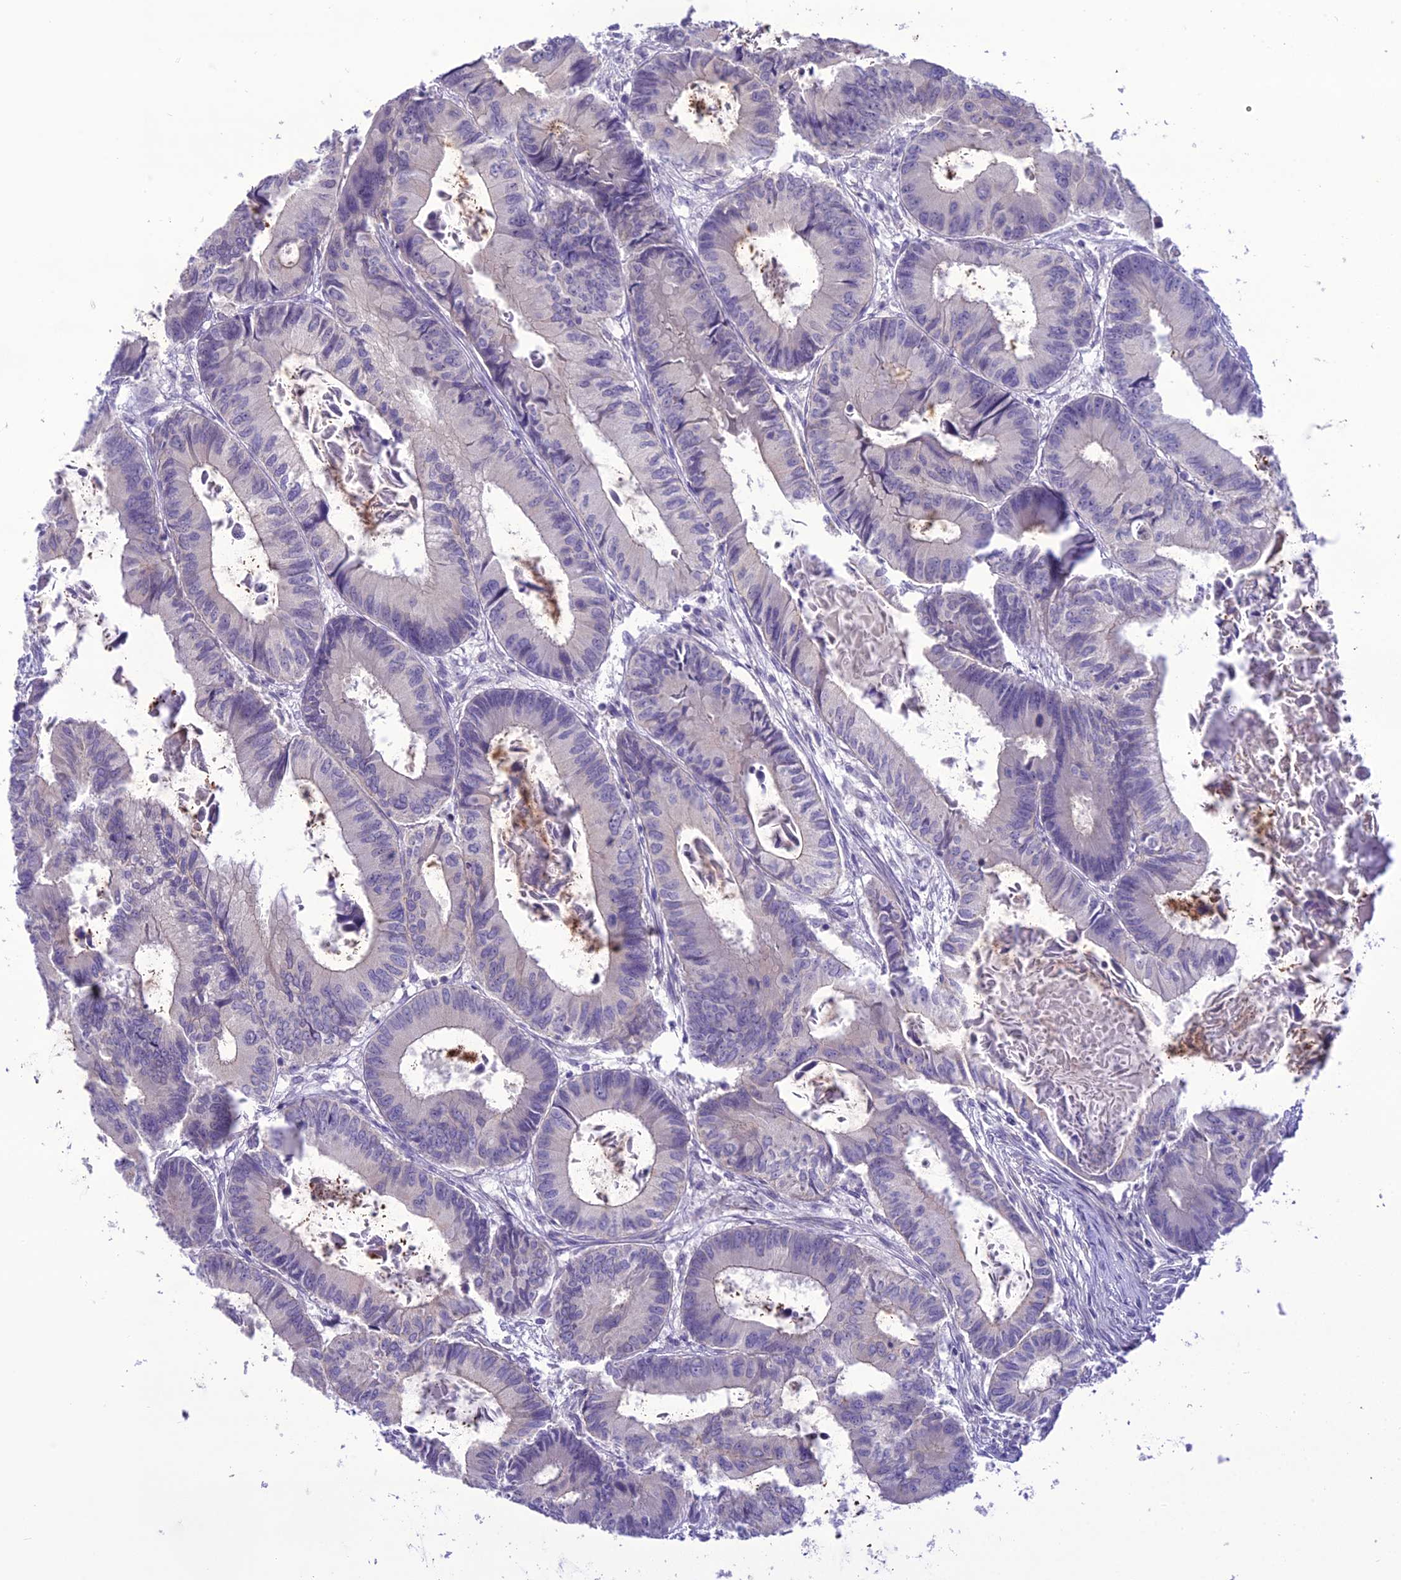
{"staining": {"intensity": "weak", "quantity": "<25%", "location": "cytoplasmic/membranous"}, "tissue": "colorectal cancer", "cell_type": "Tumor cells", "image_type": "cancer", "snomed": [{"axis": "morphology", "description": "Adenocarcinoma, NOS"}, {"axis": "topography", "description": "Colon"}], "caption": "Colorectal adenocarcinoma was stained to show a protein in brown. There is no significant expression in tumor cells.", "gene": "SCRT1", "patient": {"sex": "male", "age": 85}}